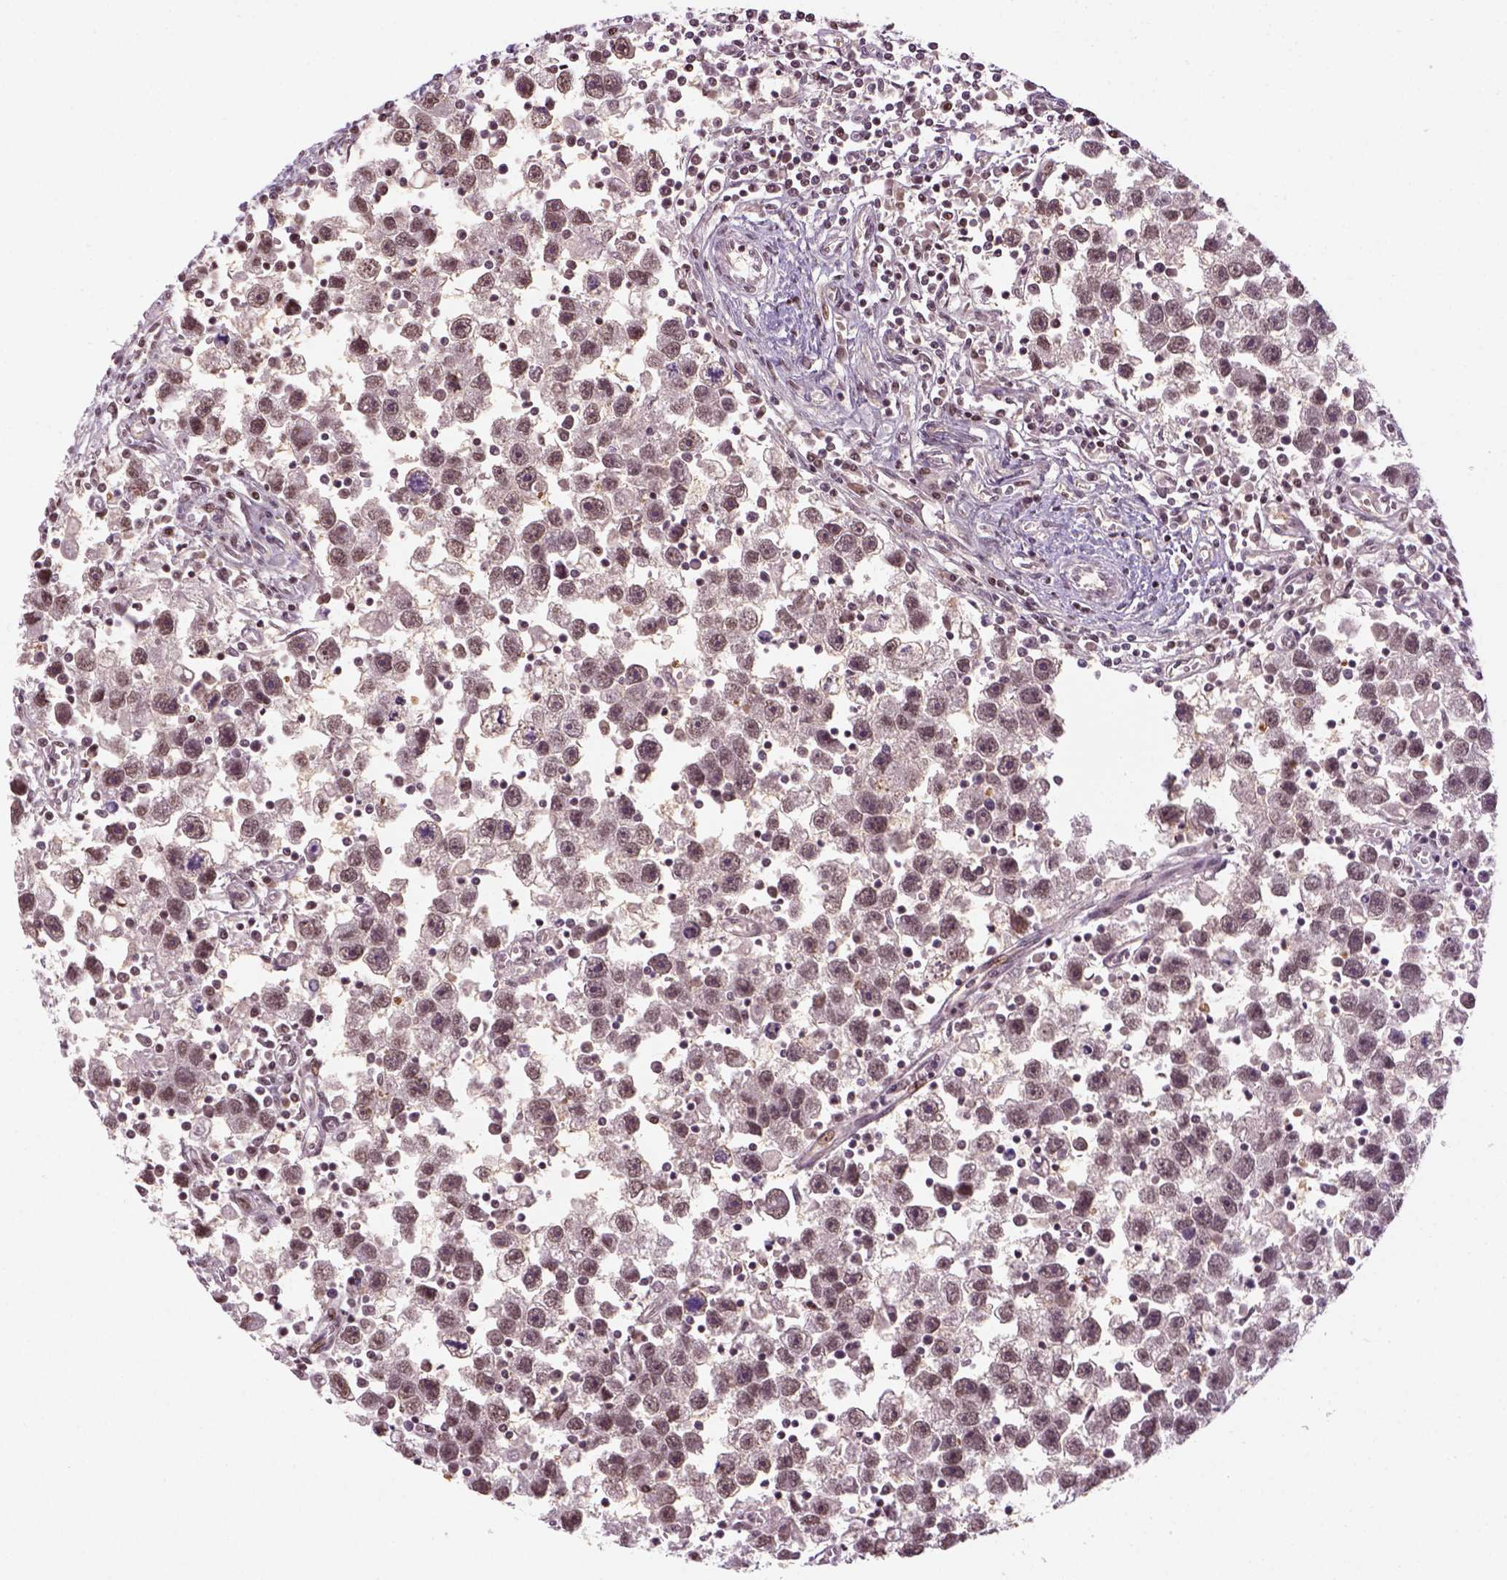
{"staining": {"intensity": "moderate", "quantity": ">75%", "location": "nuclear"}, "tissue": "testis cancer", "cell_type": "Tumor cells", "image_type": "cancer", "snomed": [{"axis": "morphology", "description": "Seminoma, NOS"}, {"axis": "topography", "description": "Testis"}], "caption": "Immunohistochemistry (IHC) of human testis seminoma shows medium levels of moderate nuclear staining in about >75% of tumor cells. (DAB IHC, brown staining for protein, blue staining for nuclei).", "gene": "GOT1", "patient": {"sex": "male", "age": 30}}